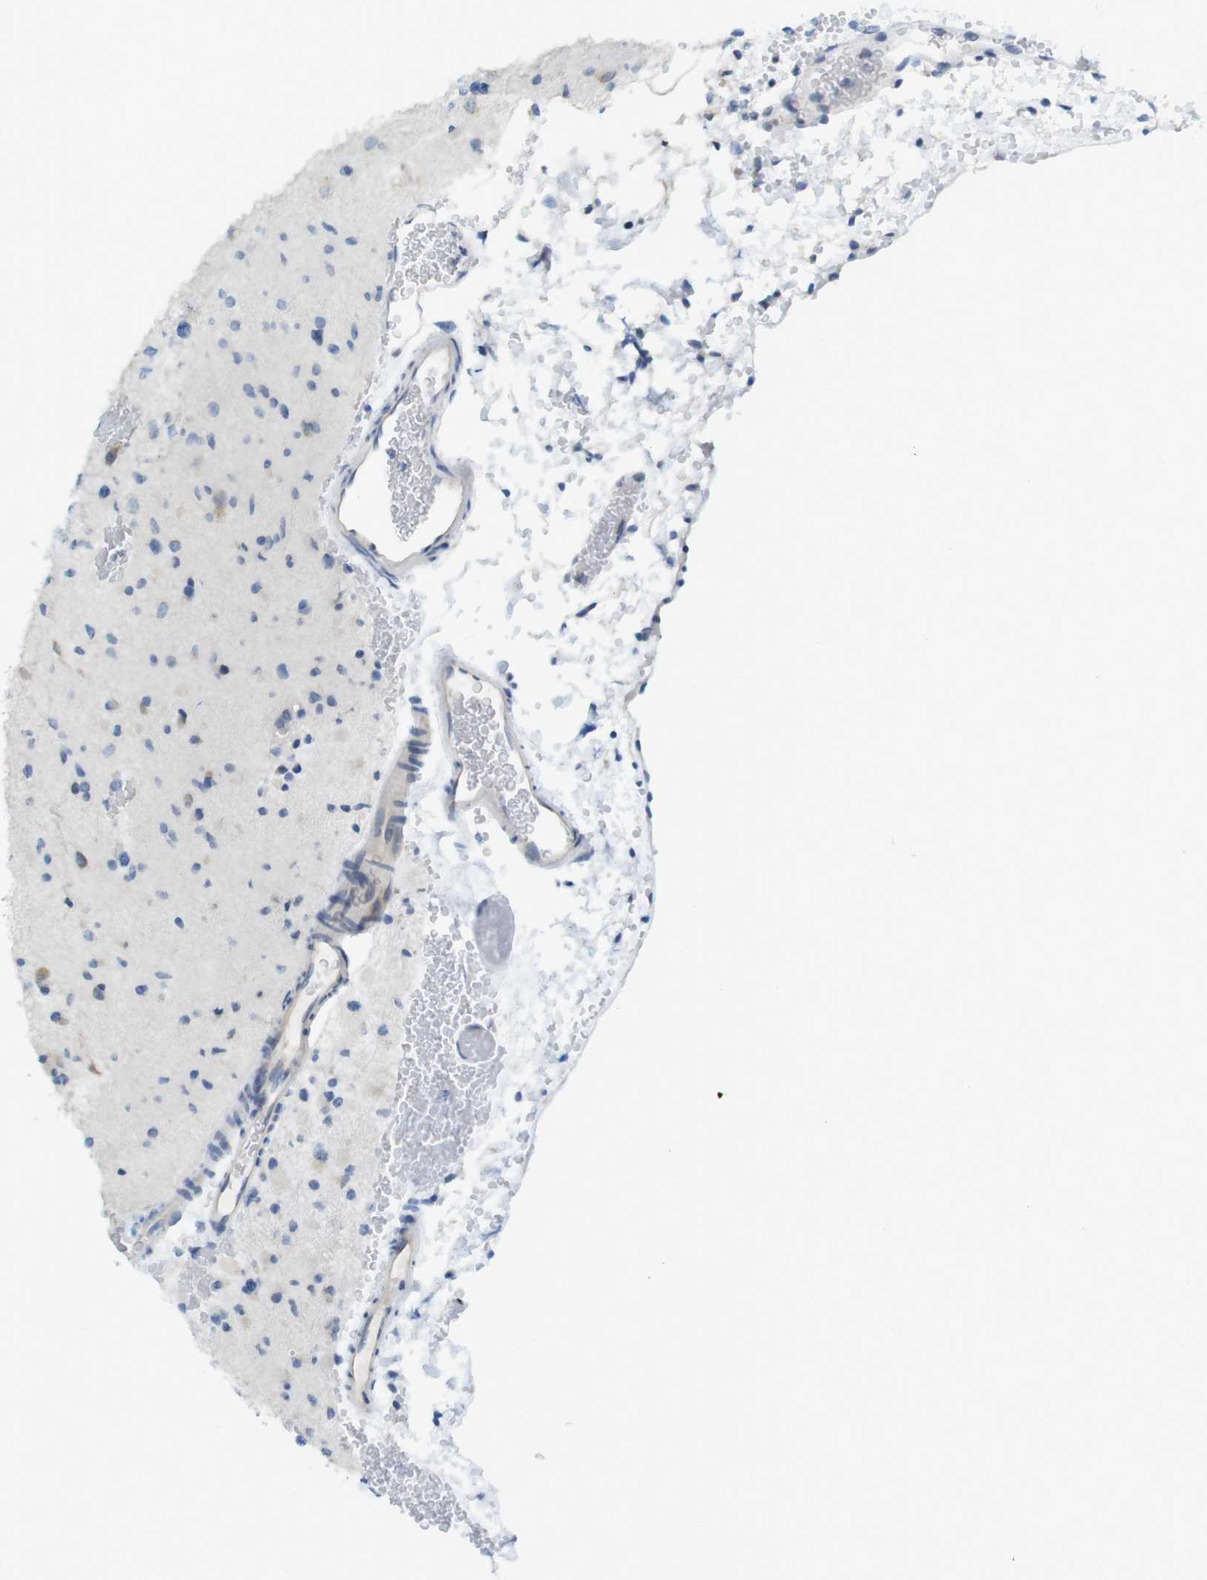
{"staining": {"intensity": "weak", "quantity": "<25%", "location": "cytoplasmic/membranous"}, "tissue": "glioma", "cell_type": "Tumor cells", "image_type": "cancer", "snomed": [{"axis": "morphology", "description": "Glioma, malignant, Low grade"}, {"axis": "topography", "description": "Brain"}], "caption": "The image shows no staining of tumor cells in glioma.", "gene": "CLPTM1L", "patient": {"sex": "female", "age": 22}}